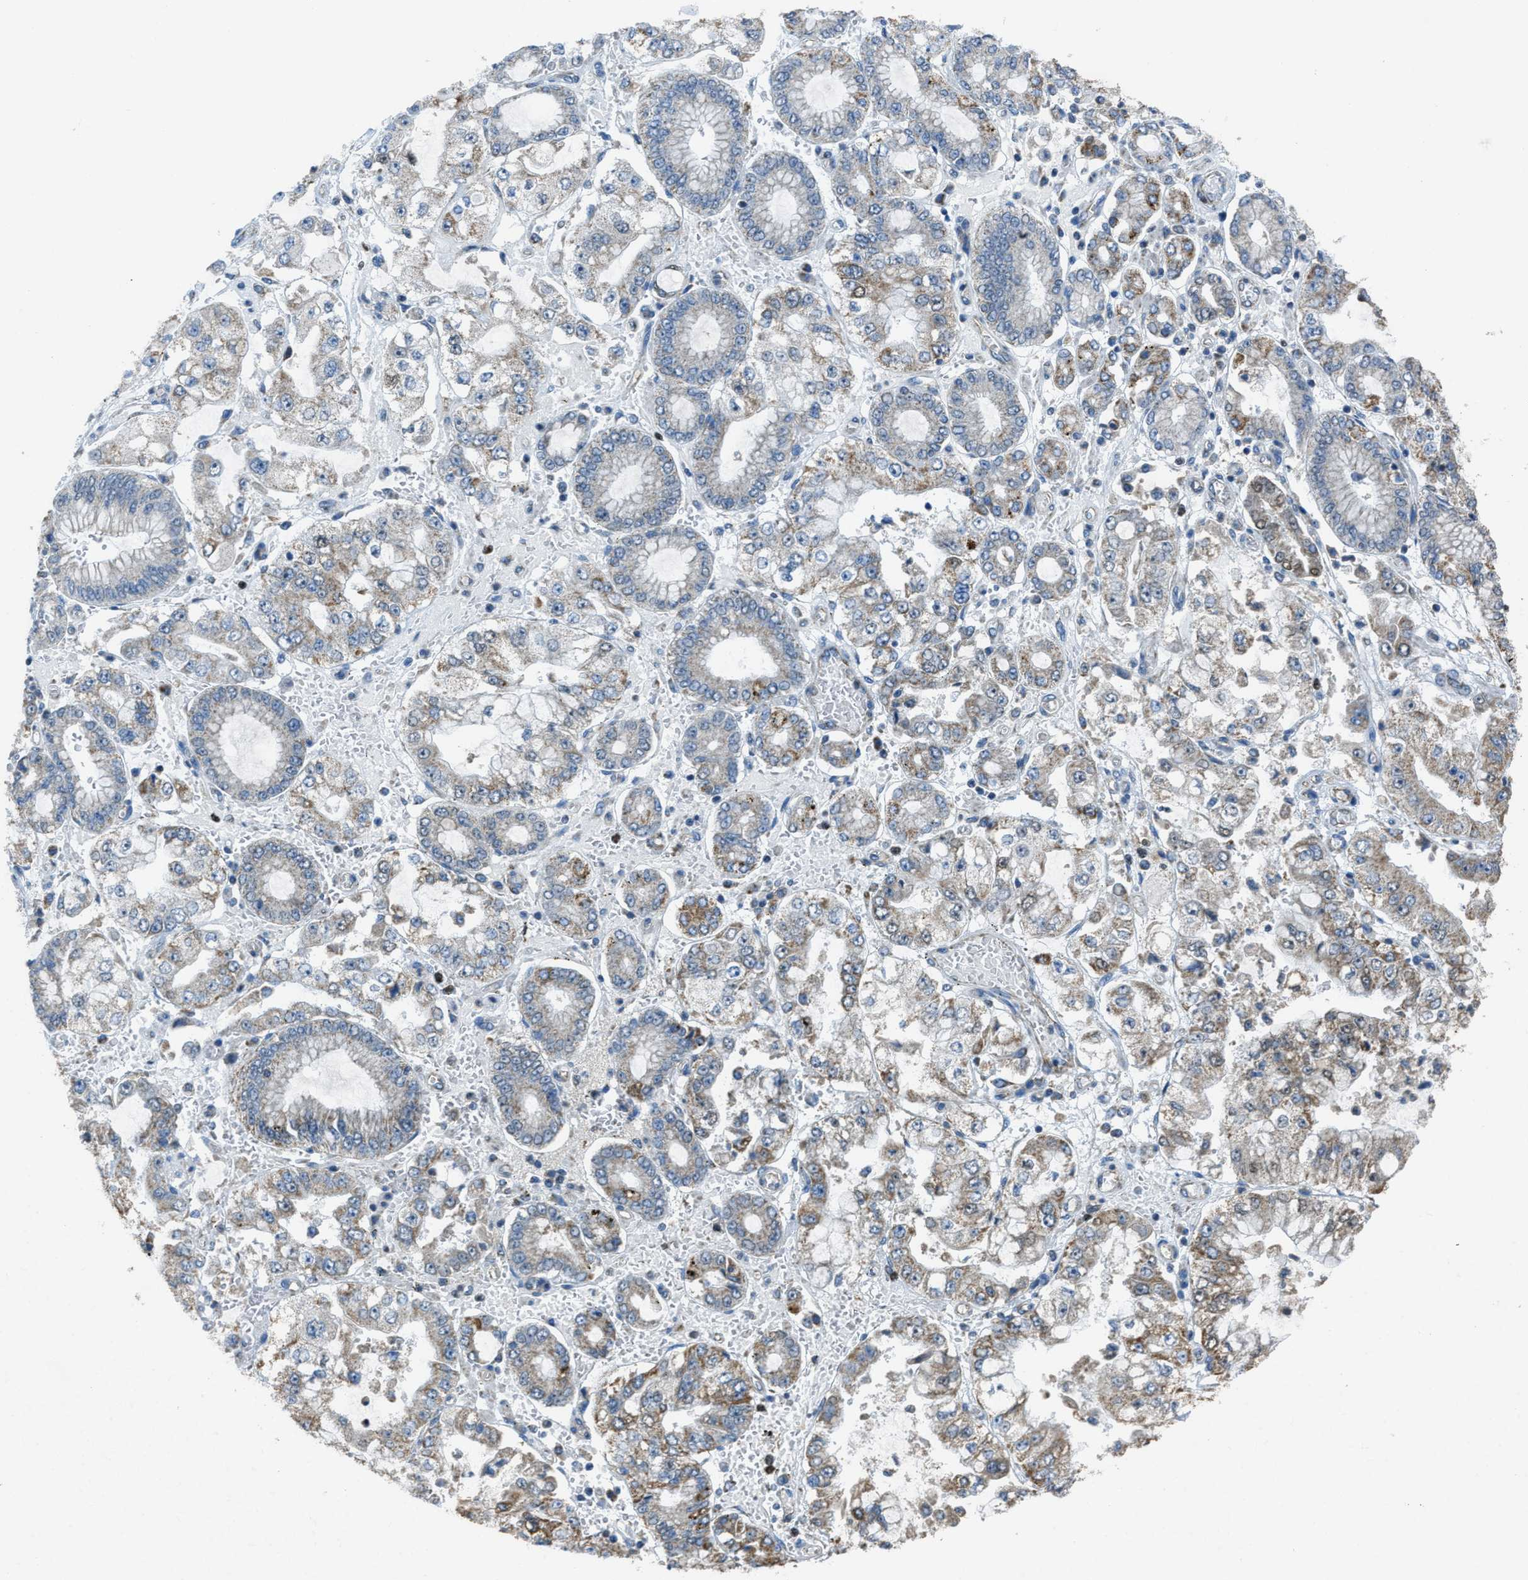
{"staining": {"intensity": "moderate", "quantity": ">75%", "location": "cytoplasmic/membranous"}, "tissue": "stomach cancer", "cell_type": "Tumor cells", "image_type": "cancer", "snomed": [{"axis": "morphology", "description": "Adenocarcinoma, NOS"}, {"axis": "topography", "description": "Stomach"}], "caption": "Stomach adenocarcinoma stained for a protein exhibits moderate cytoplasmic/membranous positivity in tumor cells. Using DAB (brown) and hematoxylin (blue) stains, captured at high magnification using brightfield microscopy.", "gene": "SLC25A11", "patient": {"sex": "male", "age": 76}}